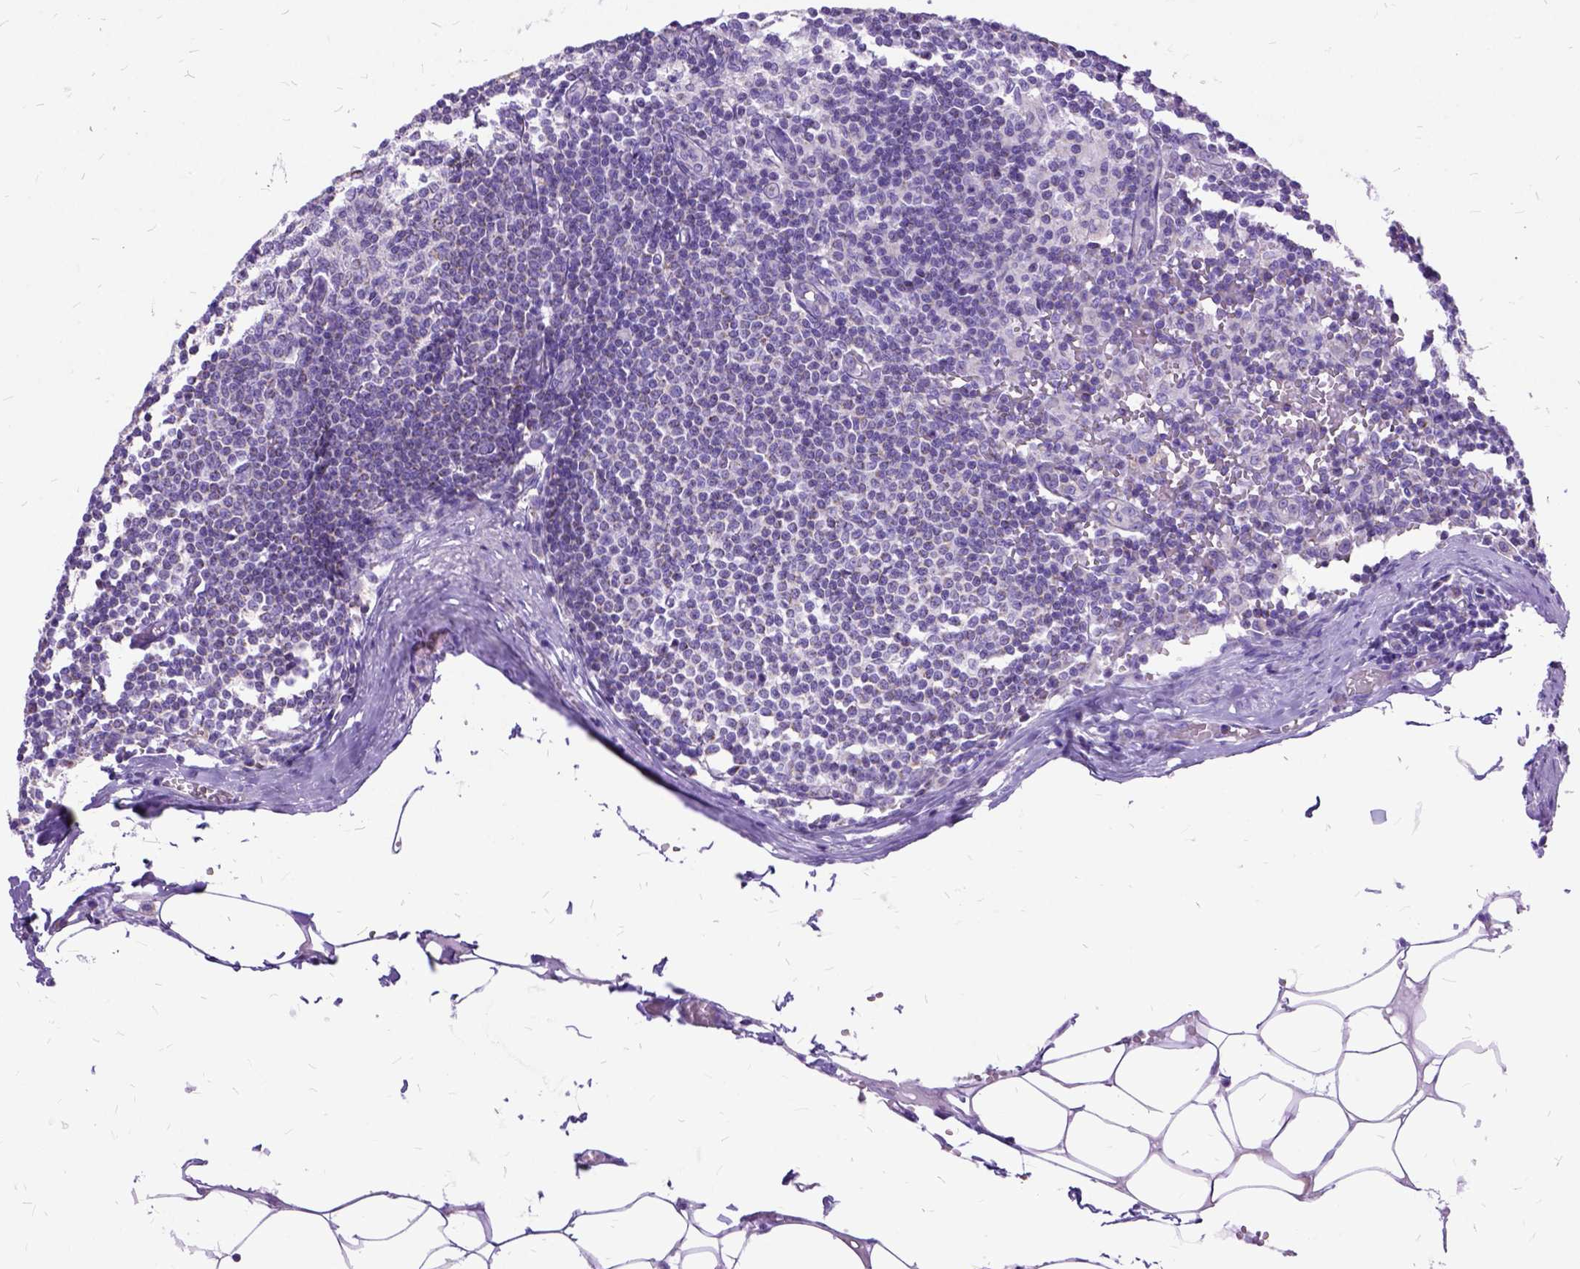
{"staining": {"intensity": "negative", "quantity": "none", "location": "none"}, "tissue": "lymph node", "cell_type": "Germinal center cells", "image_type": "normal", "snomed": [{"axis": "morphology", "description": "Normal tissue, NOS"}, {"axis": "topography", "description": "Lymph node"}], "caption": "Photomicrograph shows no protein staining in germinal center cells of benign lymph node.", "gene": "CTAG2", "patient": {"sex": "female", "age": 69}}